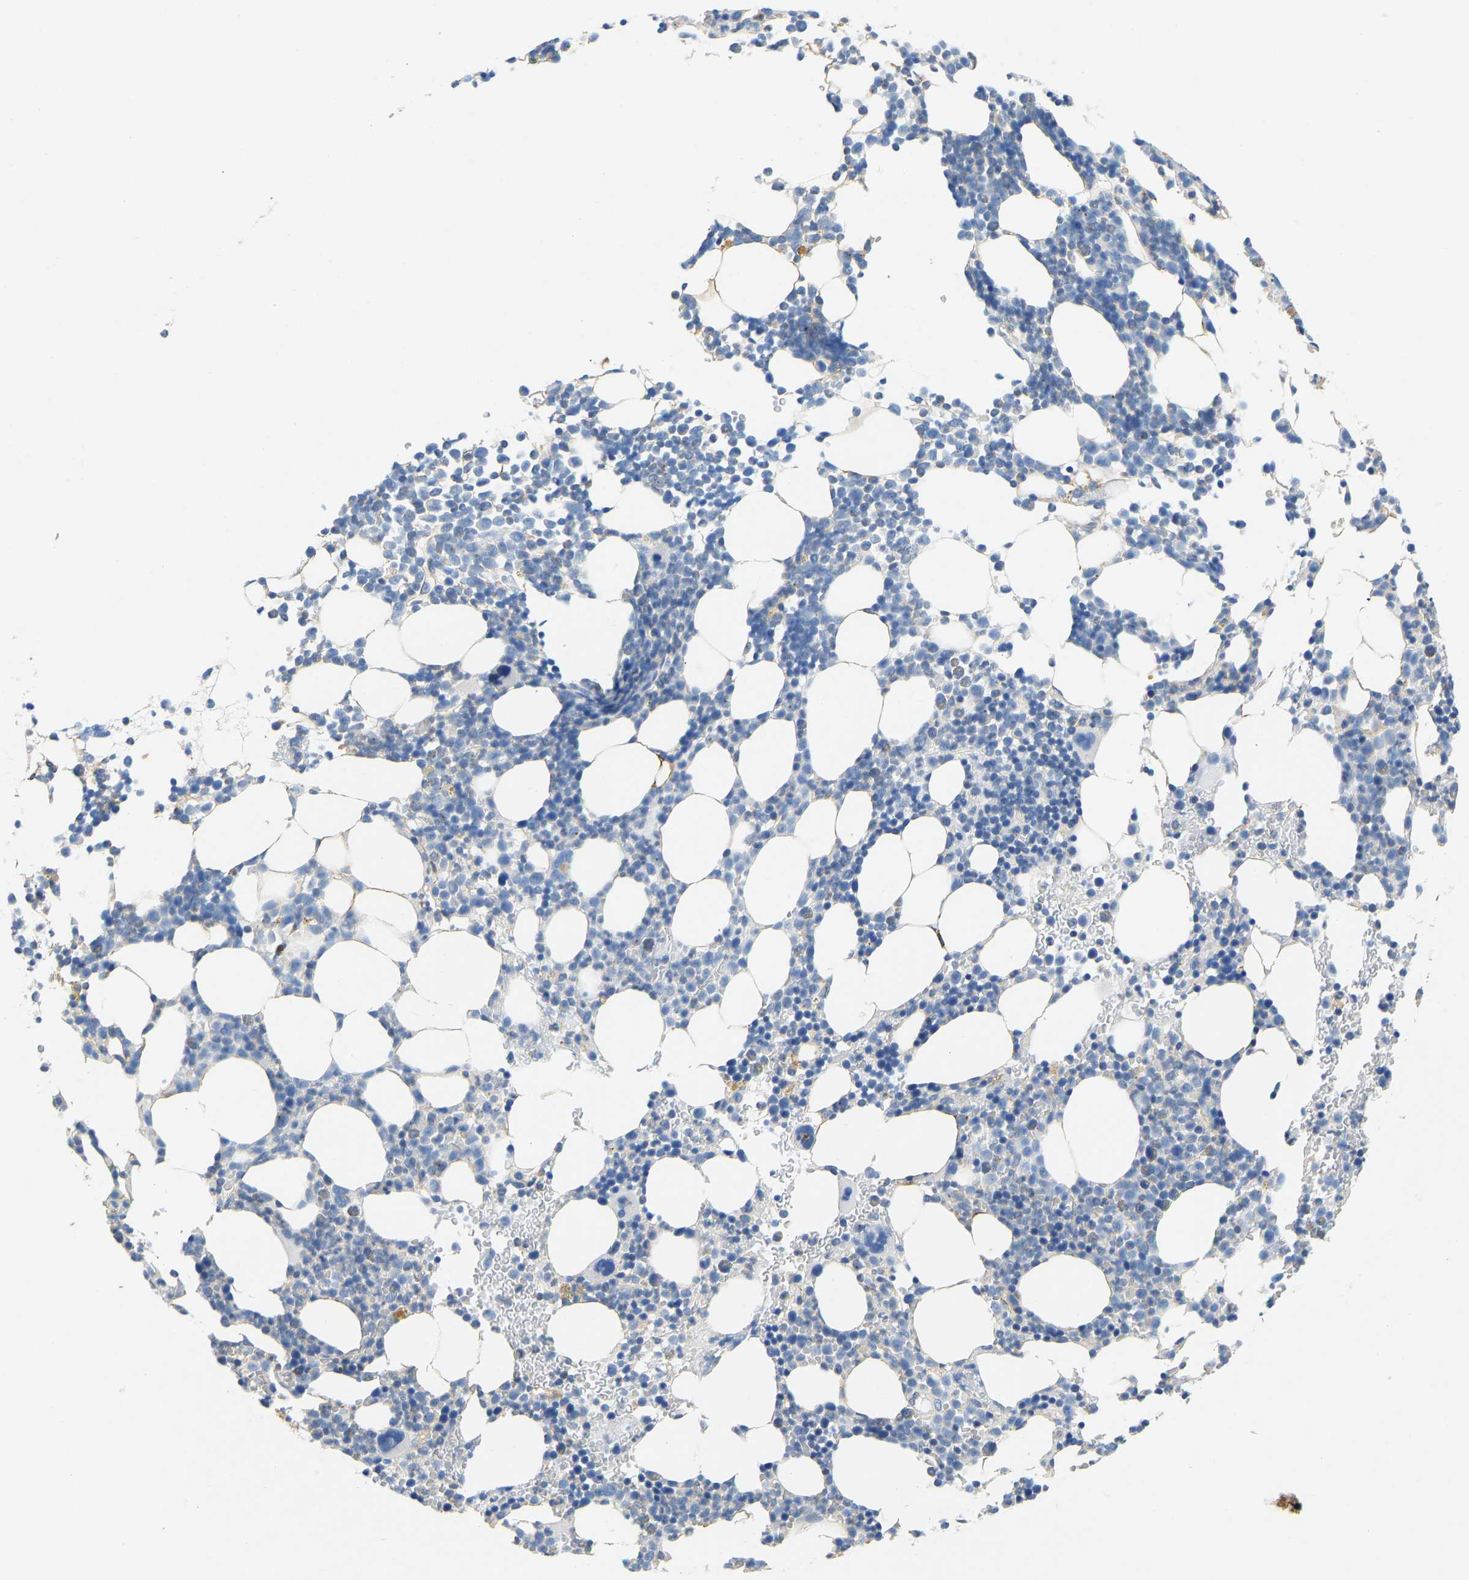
{"staining": {"intensity": "negative", "quantity": "none", "location": "none"}, "tissue": "bone marrow", "cell_type": "Hematopoietic cells", "image_type": "normal", "snomed": [{"axis": "morphology", "description": "Normal tissue, NOS"}, {"axis": "morphology", "description": "Inflammation, NOS"}, {"axis": "topography", "description": "Bone marrow"}], "caption": "There is no significant expression in hematopoietic cells of bone marrow. (Stains: DAB IHC with hematoxylin counter stain, Microscopy: brightfield microscopy at high magnification).", "gene": "TECTA", "patient": {"sex": "female", "age": 67}}